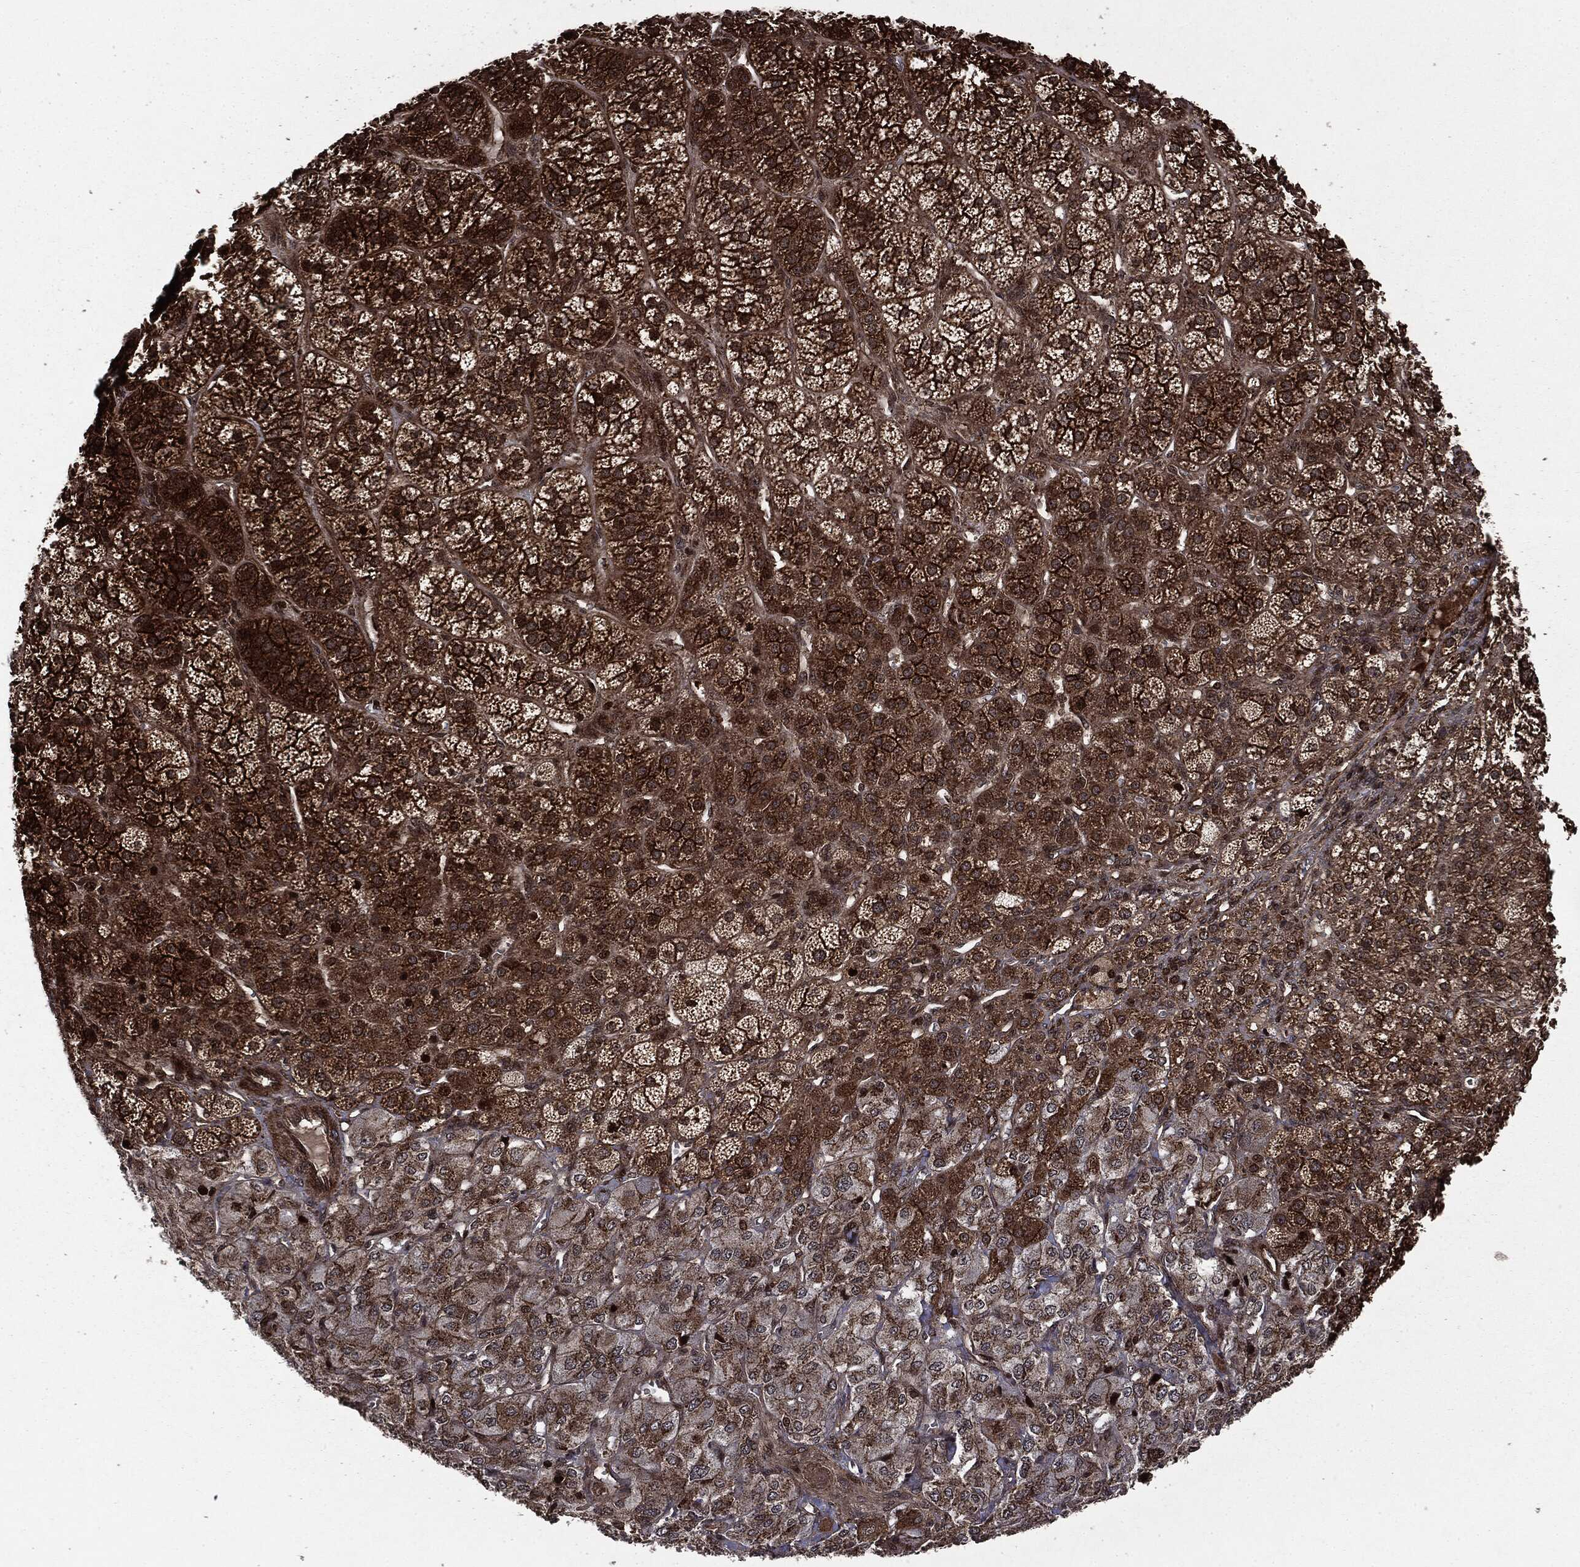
{"staining": {"intensity": "strong", "quantity": ">75%", "location": "cytoplasmic/membranous,nuclear"}, "tissue": "adrenal gland", "cell_type": "Glandular cells", "image_type": "normal", "snomed": [{"axis": "morphology", "description": "Normal tissue, NOS"}, {"axis": "topography", "description": "Adrenal gland"}], "caption": "The micrograph displays staining of unremarkable adrenal gland, revealing strong cytoplasmic/membranous,nuclear protein expression (brown color) within glandular cells. (DAB (3,3'-diaminobenzidine) IHC with brightfield microscopy, high magnification).", "gene": "CARD6", "patient": {"sex": "female", "age": 60}}